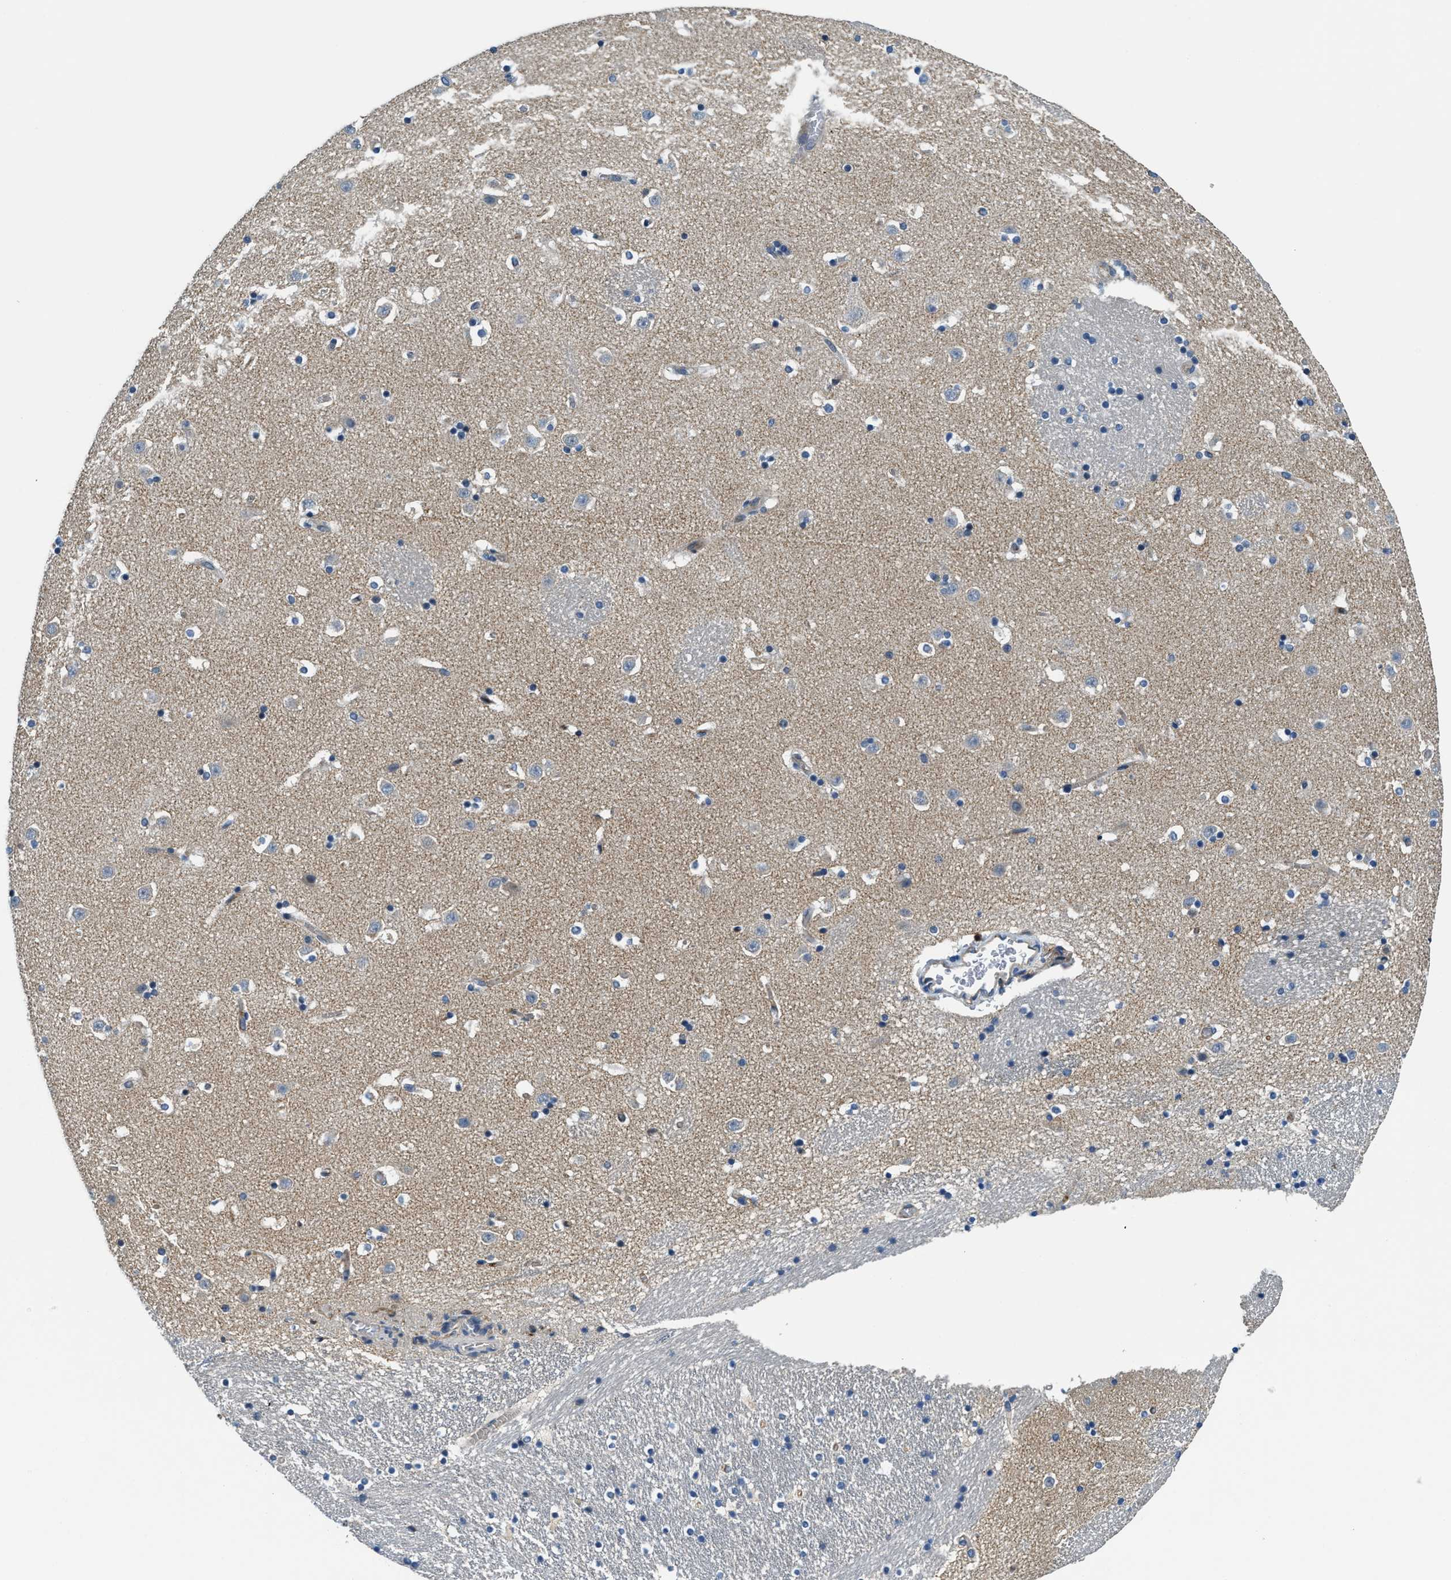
{"staining": {"intensity": "negative", "quantity": "none", "location": "none"}, "tissue": "caudate", "cell_type": "Glial cells", "image_type": "normal", "snomed": [{"axis": "morphology", "description": "Normal tissue, NOS"}, {"axis": "topography", "description": "Lateral ventricle wall"}], "caption": "An image of caudate stained for a protein reveals no brown staining in glial cells. (DAB (3,3'-diaminobenzidine) immunohistochemistry (IHC) with hematoxylin counter stain).", "gene": "MYO1G", "patient": {"sex": "male", "age": 45}}